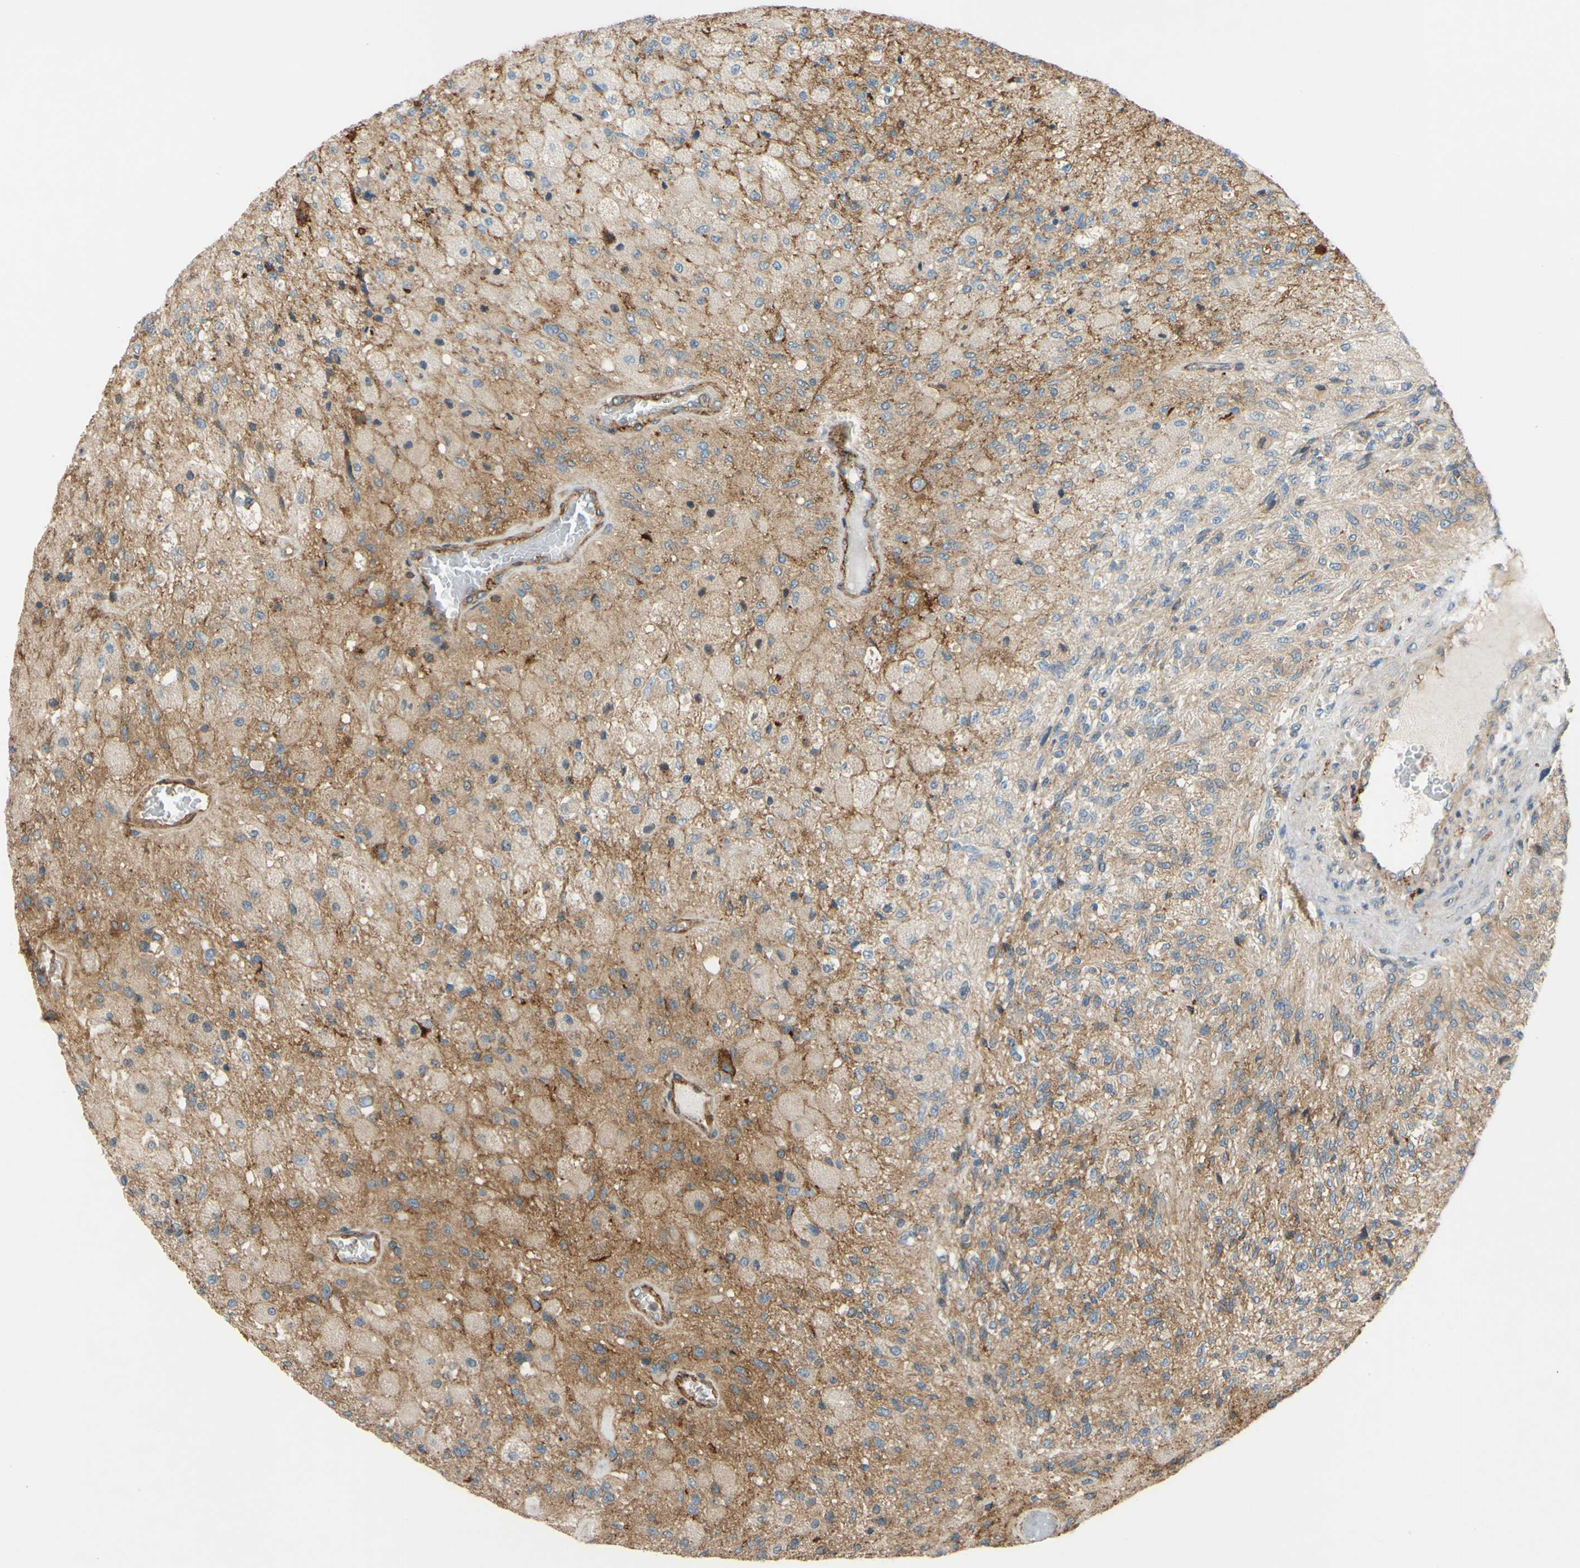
{"staining": {"intensity": "weak", "quantity": "25%-75%", "location": "cytoplasmic/membranous"}, "tissue": "glioma", "cell_type": "Tumor cells", "image_type": "cancer", "snomed": [{"axis": "morphology", "description": "Normal tissue, NOS"}, {"axis": "morphology", "description": "Glioma, malignant, High grade"}, {"axis": "topography", "description": "Cerebral cortex"}], "caption": "Immunohistochemistry of human high-grade glioma (malignant) exhibits low levels of weak cytoplasmic/membranous positivity in about 25%-75% of tumor cells. (Brightfield microscopy of DAB IHC at high magnification).", "gene": "POR", "patient": {"sex": "male", "age": 77}}